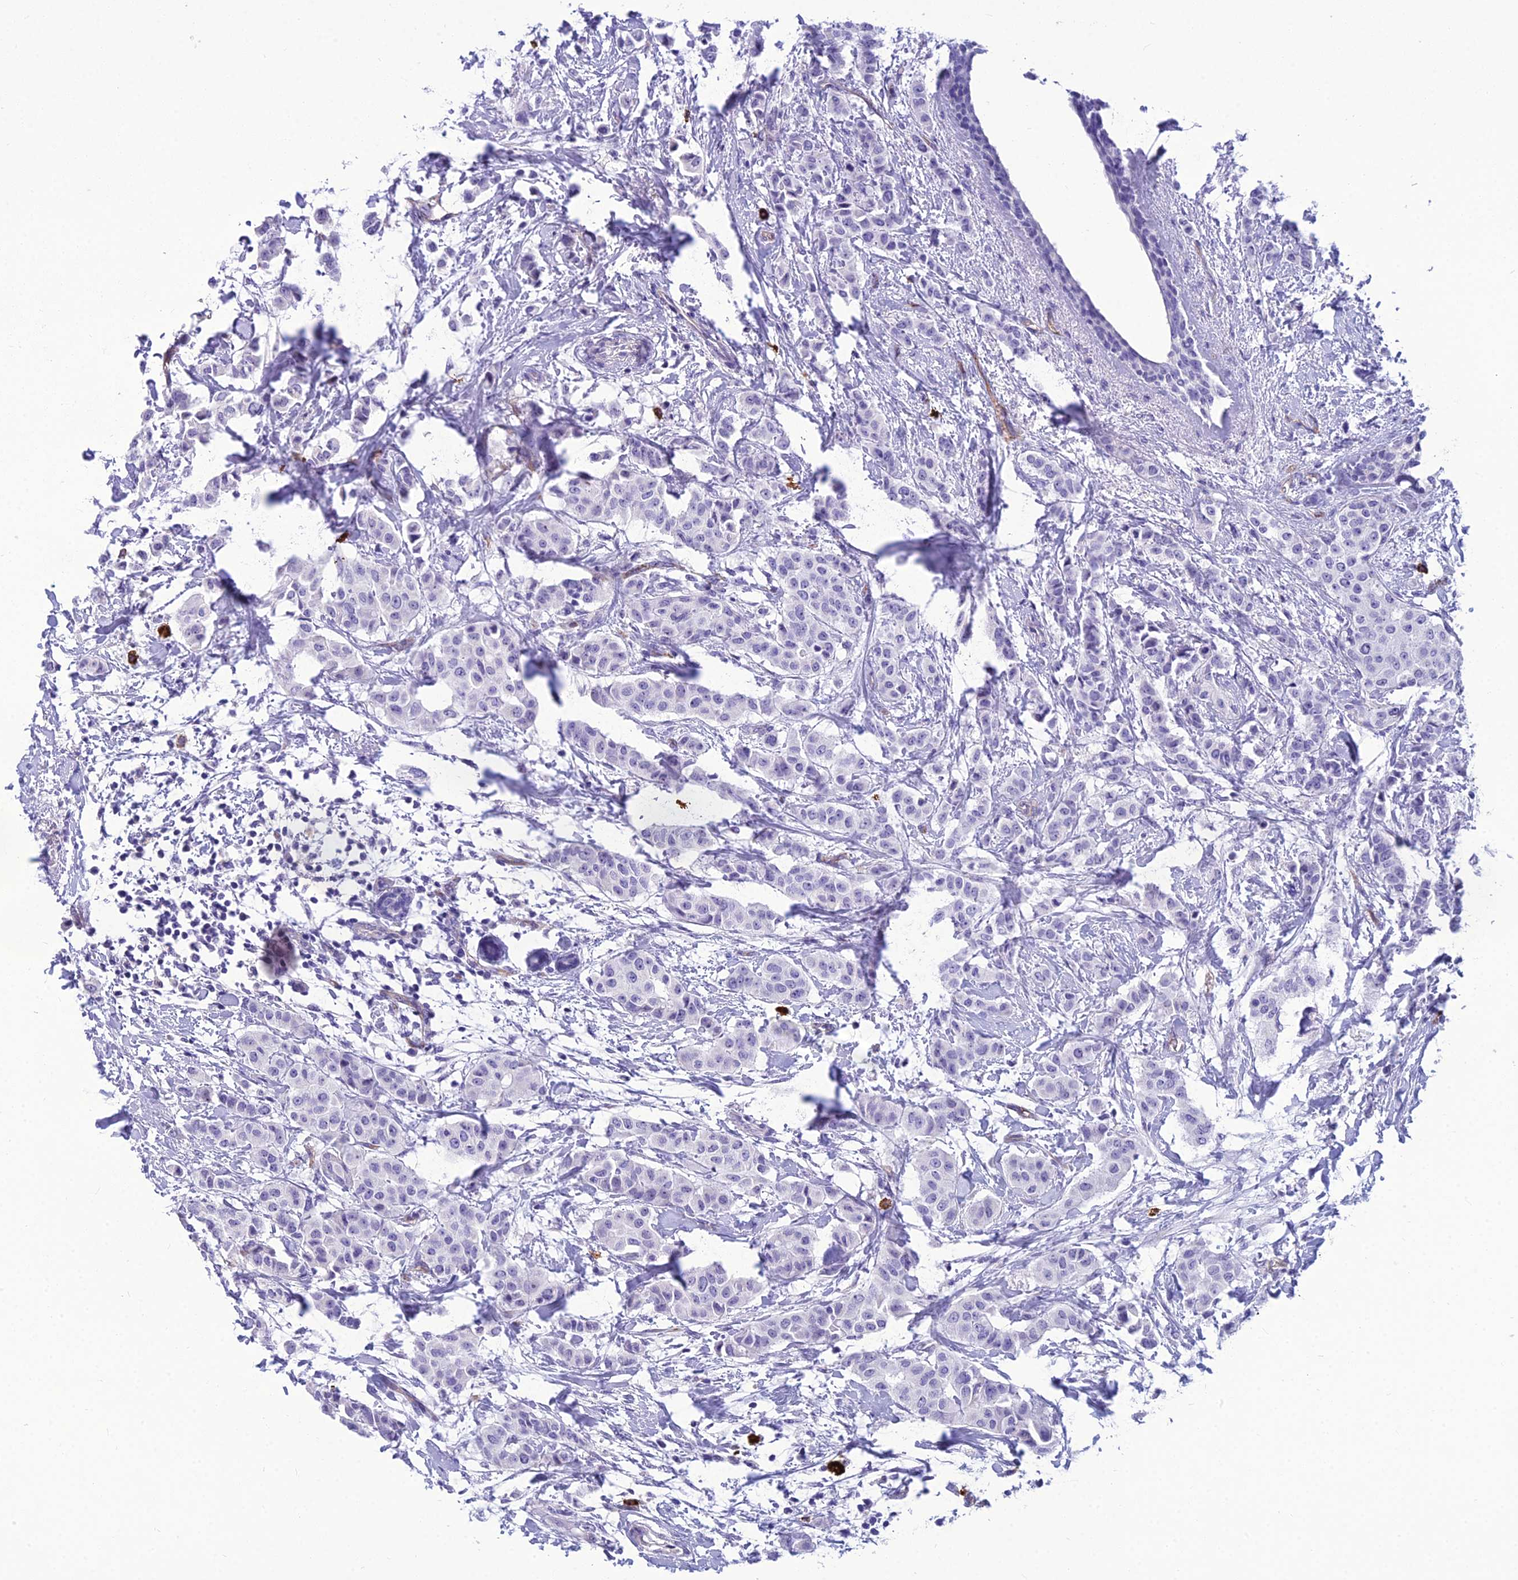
{"staining": {"intensity": "negative", "quantity": "none", "location": "none"}, "tissue": "breast cancer", "cell_type": "Tumor cells", "image_type": "cancer", "snomed": [{"axis": "morphology", "description": "Duct carcinoma"}, {"axis": "topography", "description": "Breast"}], "caption": "Immunohistochemistry (IHC) micrograph of neoplastic tissue: breast cancer stained with DAB (3,3'-diaminobenzidine) demonstrates no significant protein expression in tumor cells.", "gene": "BBS7", "patient": {"sex": "female", "age": 40}}